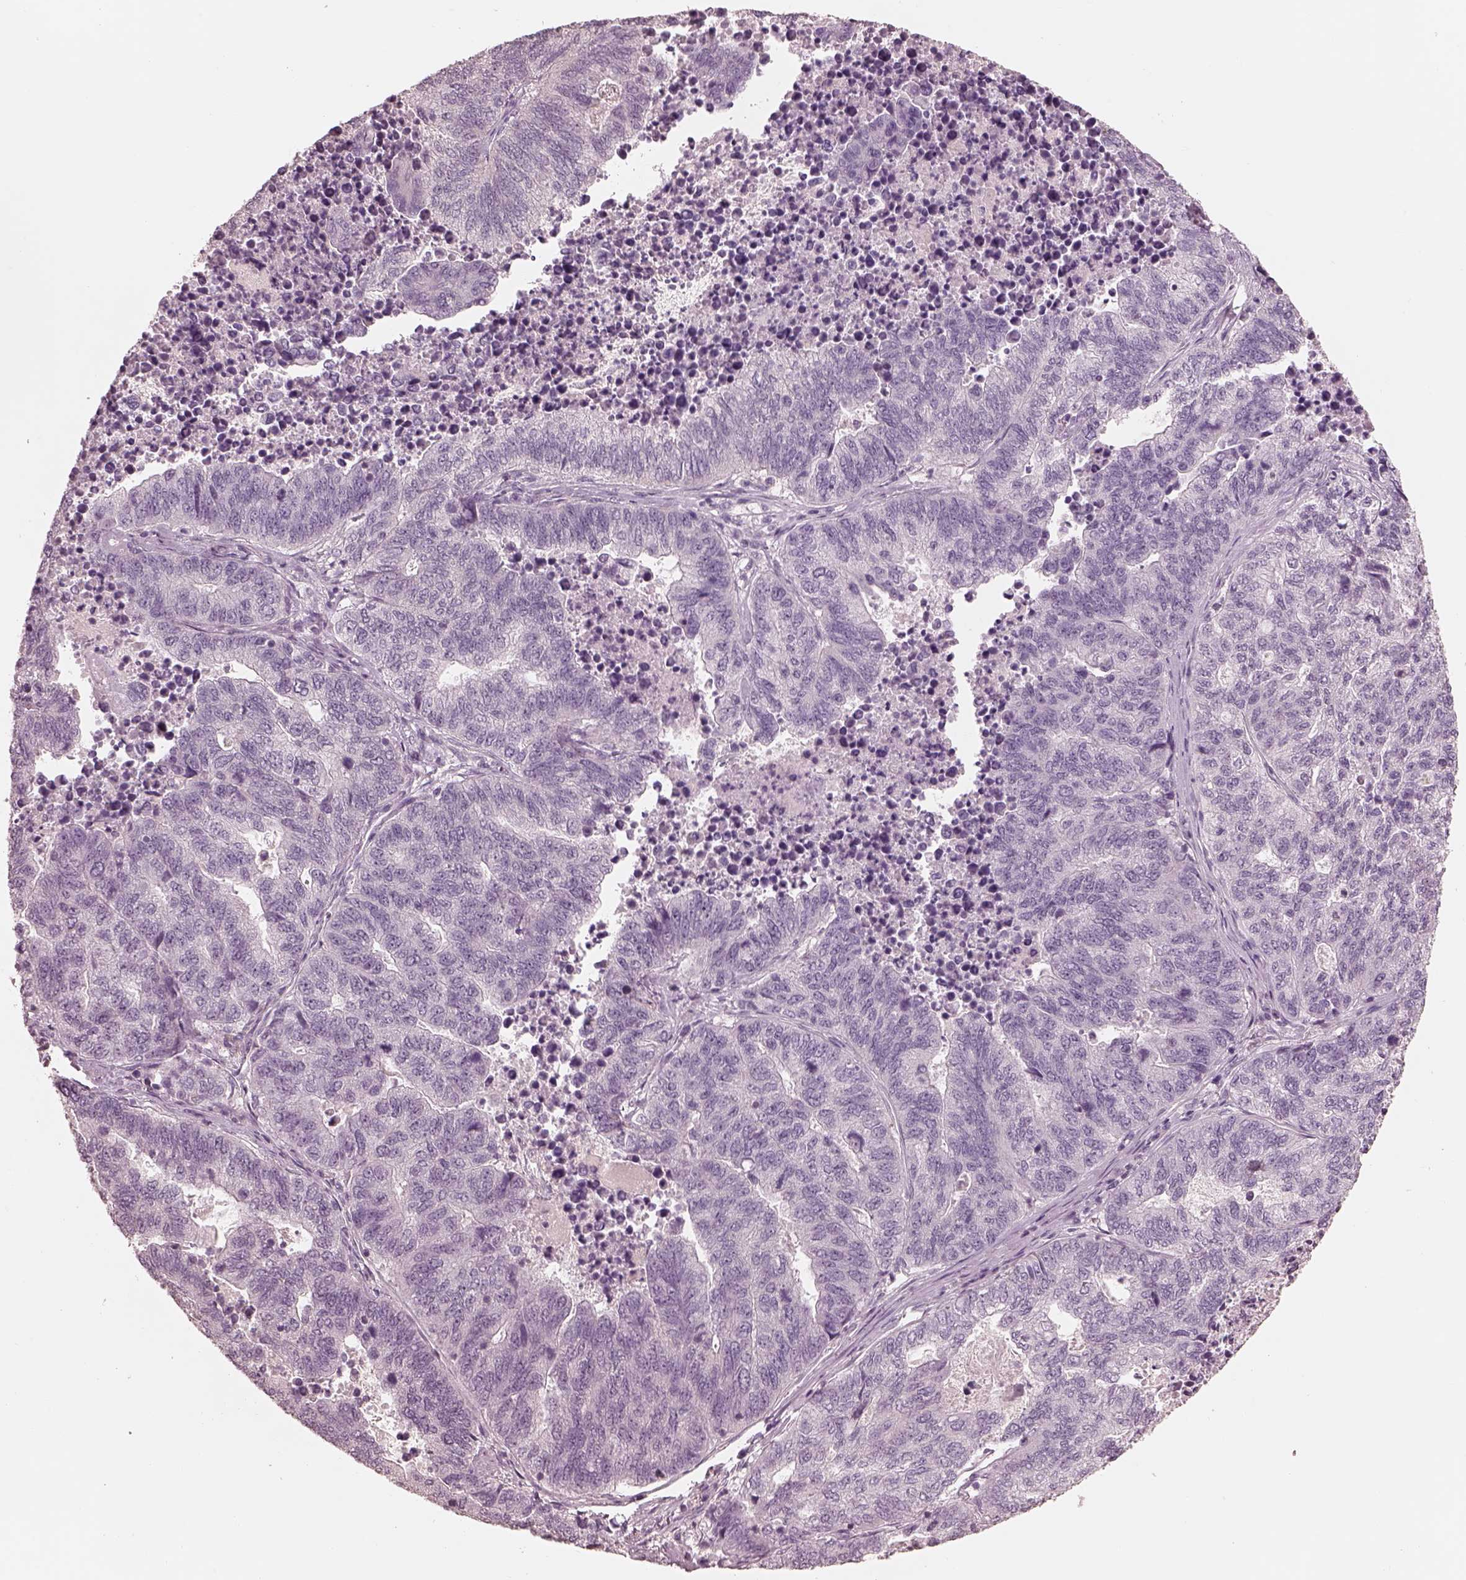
{"staining": {"intensity": "negative", "quantity": "none", "location": "none"}, "tissue": "stomach cancer", "cell_type": "Tumor cells", "image_type": "cancer", "snomed": [{"axis": "morphology", "description": "Adenocarcinoma, NOS"}, {"axis": "topography", "description": "Stomach, upper"}], "caption": "DAB (3,3'-diaminobenzidine) immunohistochemical staining of stomach adenocarcinoma reveals no significant positivity in tumor cells.", "gene": "PRKACG", "patient": {"sex": "female", "age": 67}}